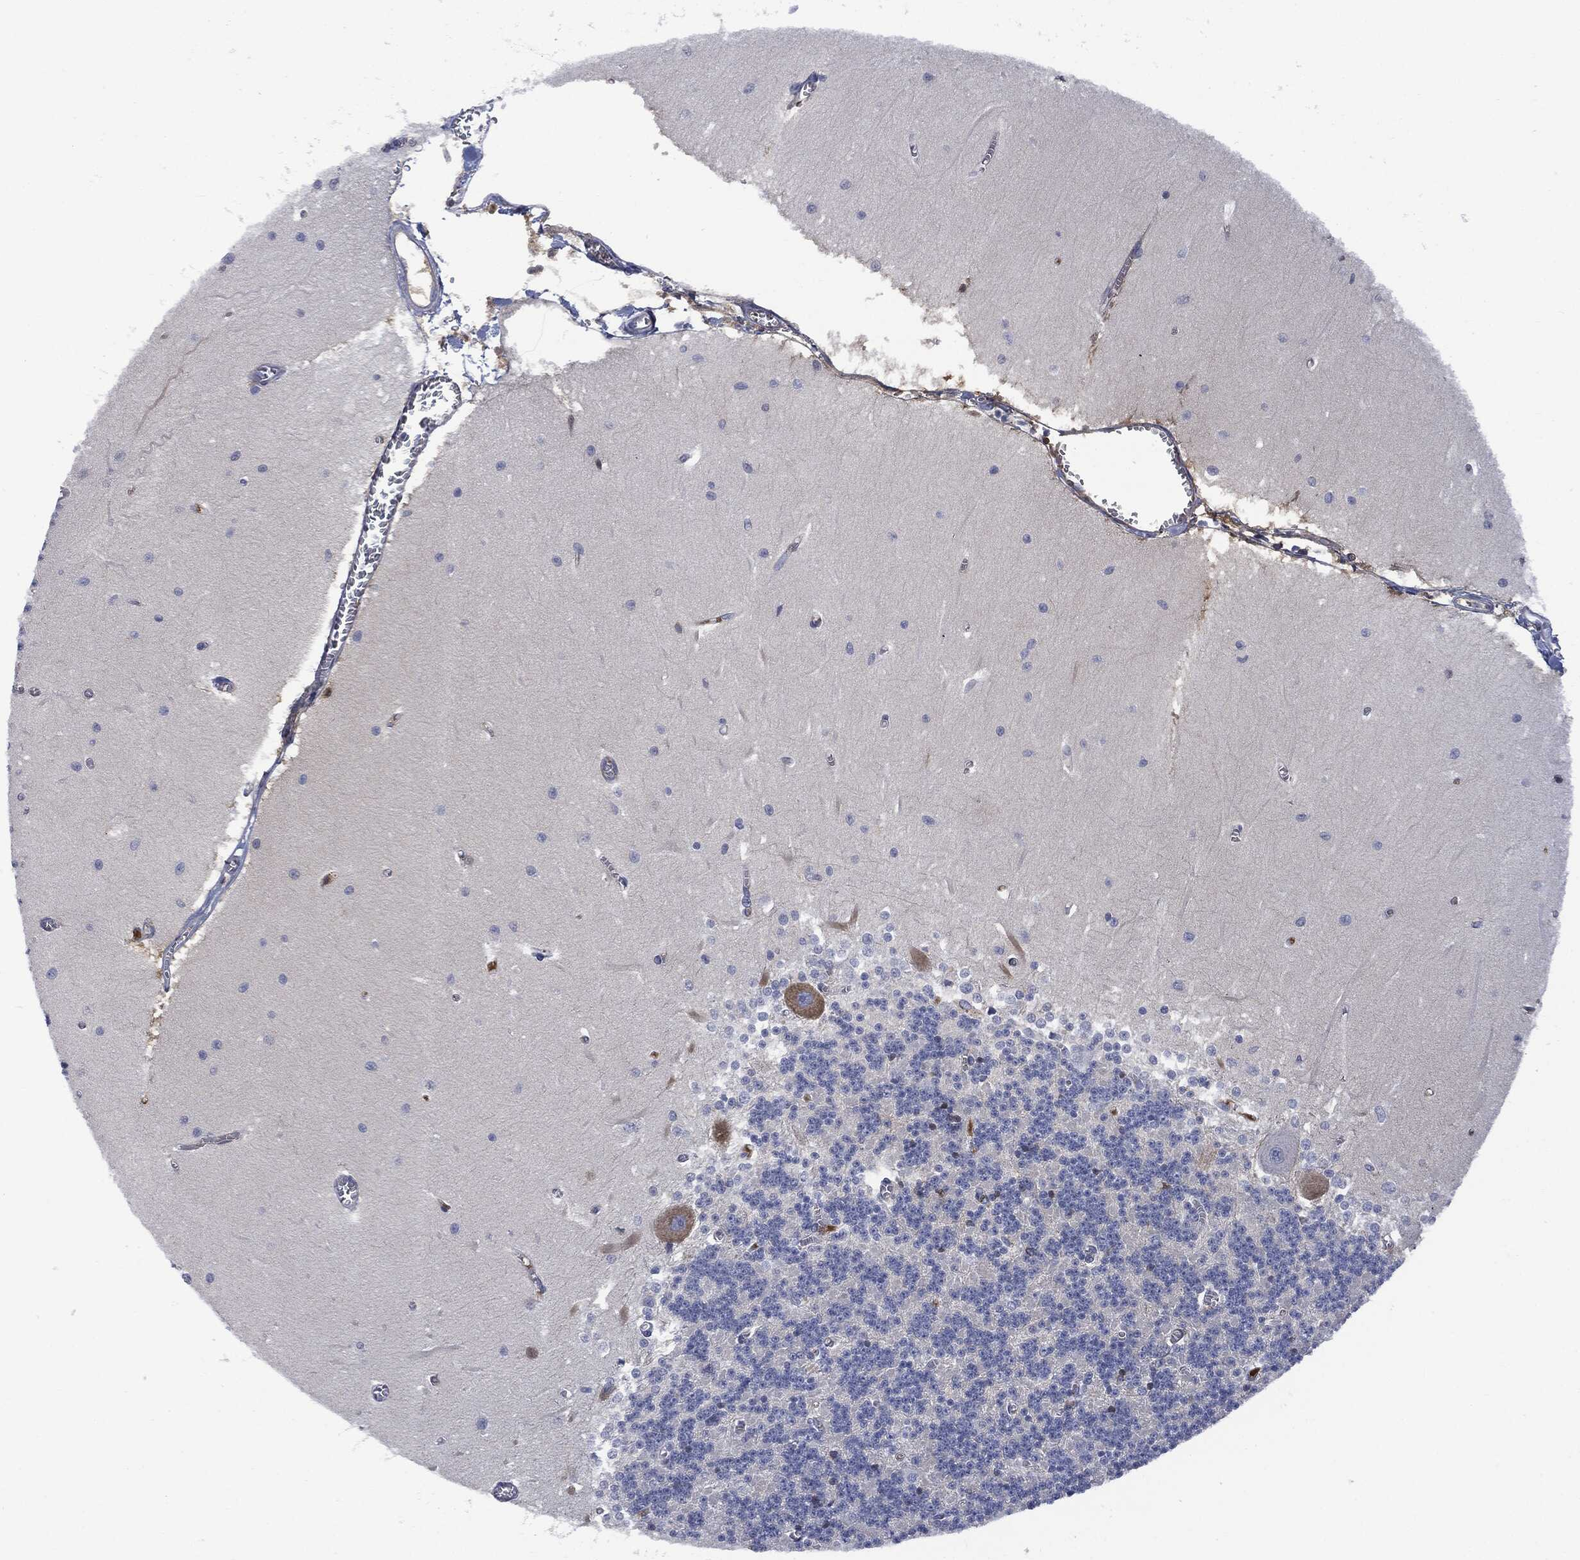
{"staining": {"intensity": "negative", "quantity": "none", "location": "none"}, "tissue": "cerebellum", "cell_type": "Cells in granular layer", "image_type": "normal", "snomed": [{"axis": "morphology", "description": "Normal tissue, NOS"}, {"axis": "topography", "description": "Cerebellum"}], "caption": "Human cerebellum stained for a protein using immunohistochemistry (IHC) demonstrates no staining in cells in granular layer.", "gene": "BTK", "patient": {"sex": "male", "age": 37}}